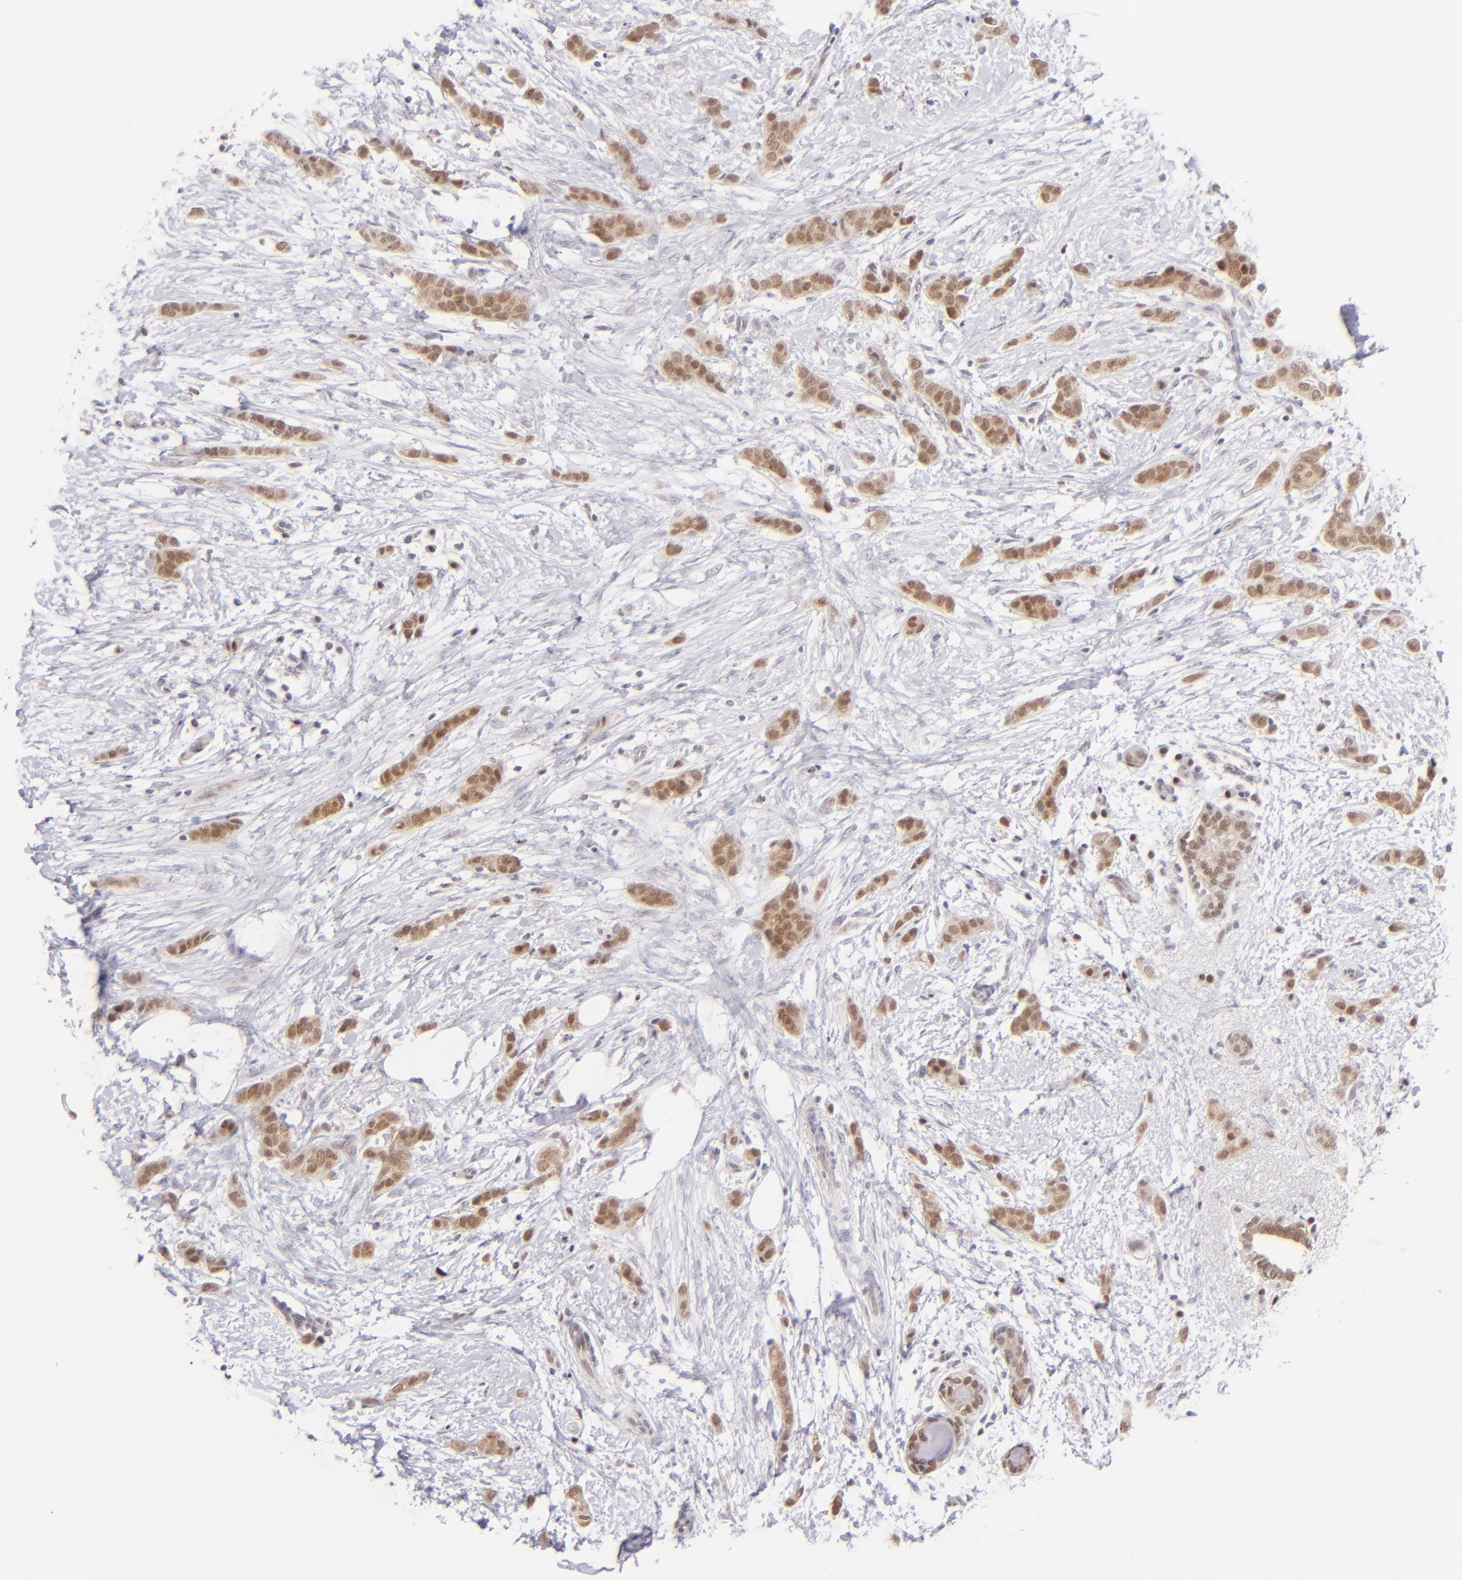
{"staining": {"intensity": "moderate", "quantity": ">75%", "location": "cytoplasmic/membranous,nuclear"}, "tissue": "breast cancer", "cell_type": "Tumor cells", "image_type": "cancer", "snomed": [{"axis": "morphology", "description": "Lobular carcinoma"}, {"axis": "topography", "description": "Breast"}], "caption": "Human breast cancer stained with a brown dye exhibits moderate cytoplasmic/membranous and nuclear positive expression in about >75% of tumor cells.", "gene": "POU2F1", "patient": {"sex": "female", "age": 55}}